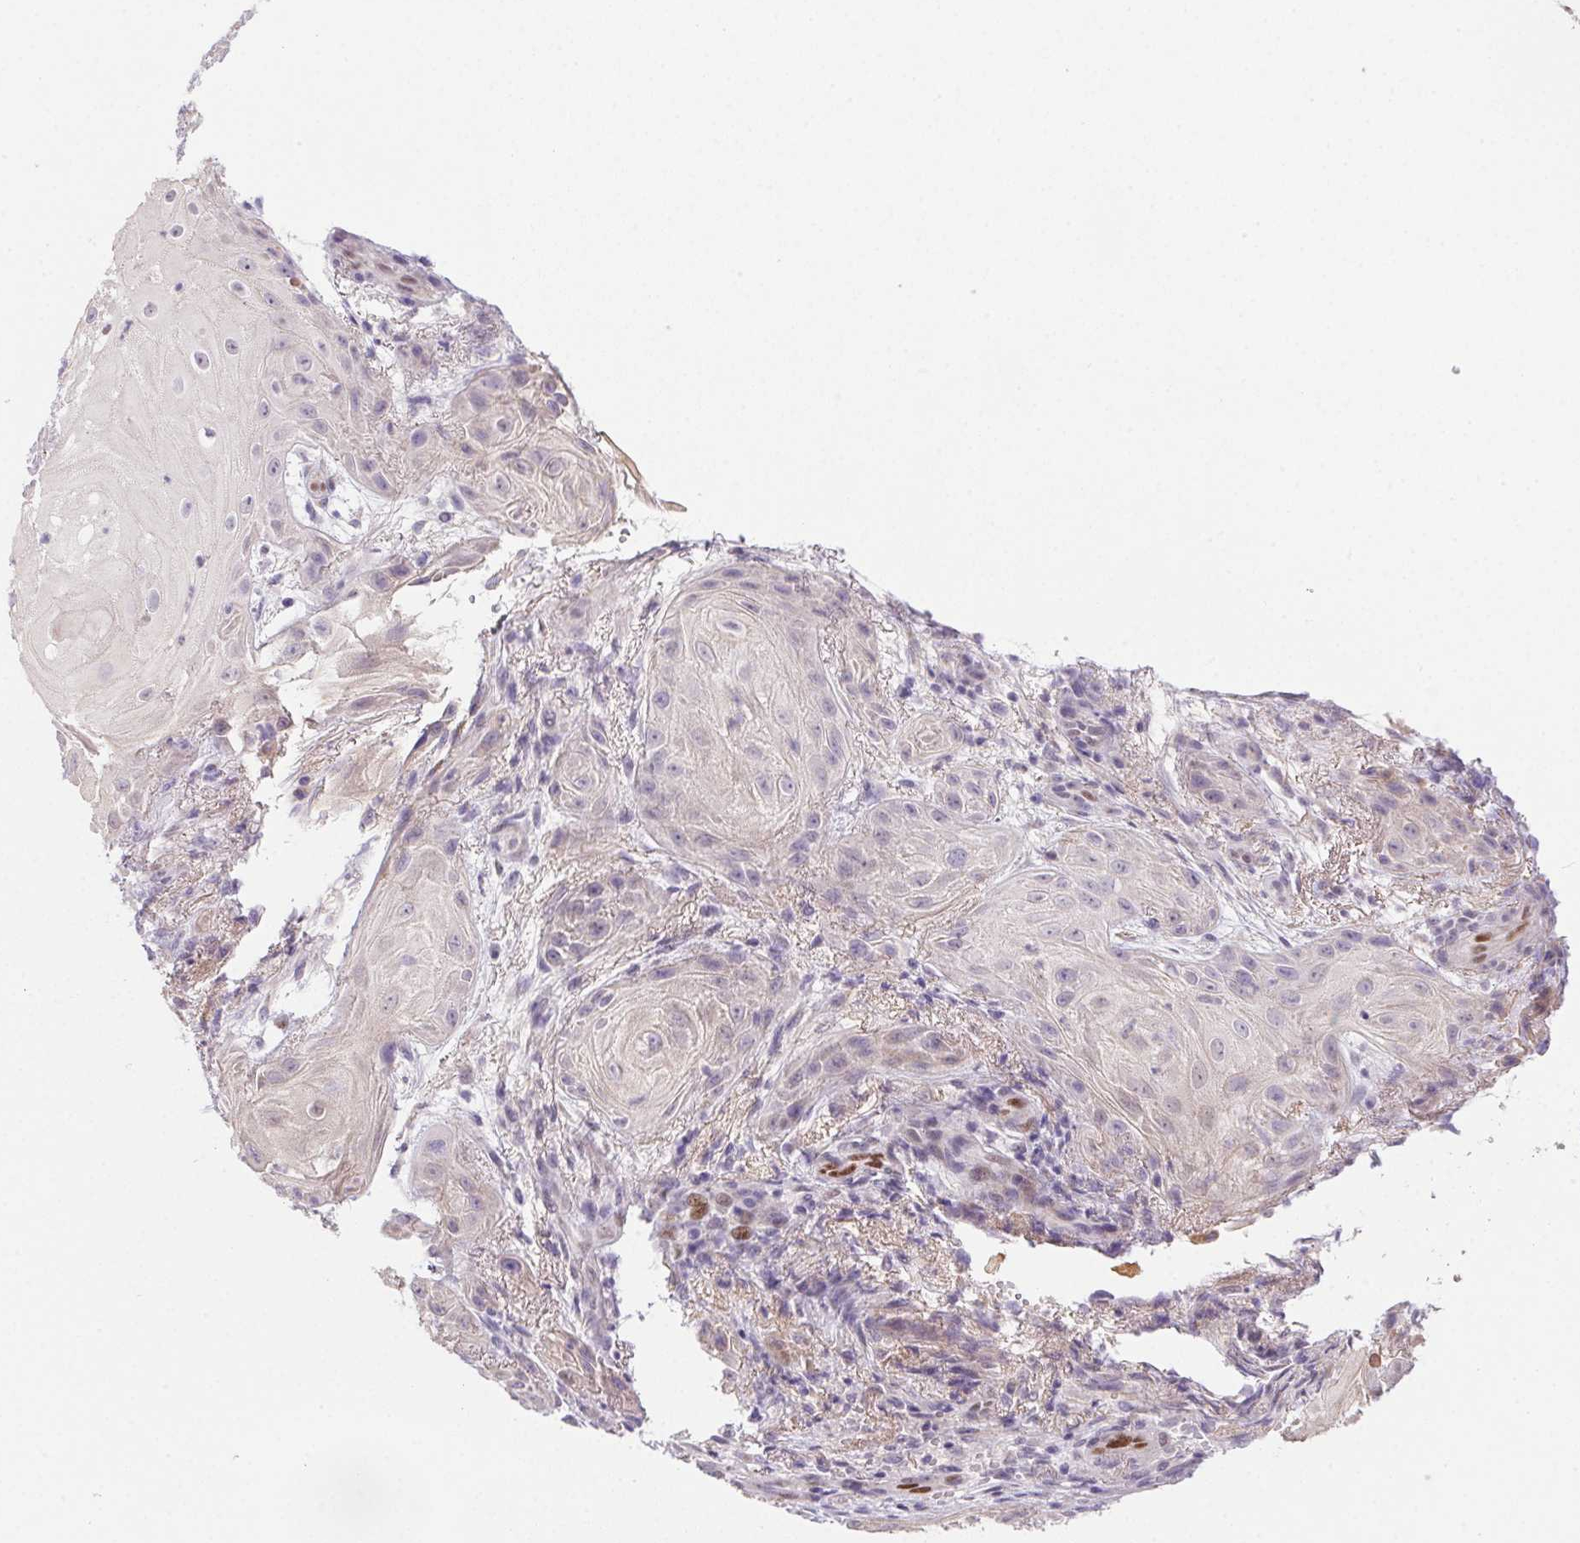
{"staining": {"intensity": "negative", "quantity": "none", "location": "none"}, "tissue": "skin cancer", "cell_type": "Tumor cells", "image_type": "cancer", "snomed": [{"axis": "morphology", "description": "Squamous cell carcinoma, NOS"}, {"axis": "topography", "description": "Skin"}], "caption": "Tumor cells are negative for brown protein staining in skin squamous cell carcinoma.", "gene": "SP9", "patient": {"sex": "male", "age": 62}}